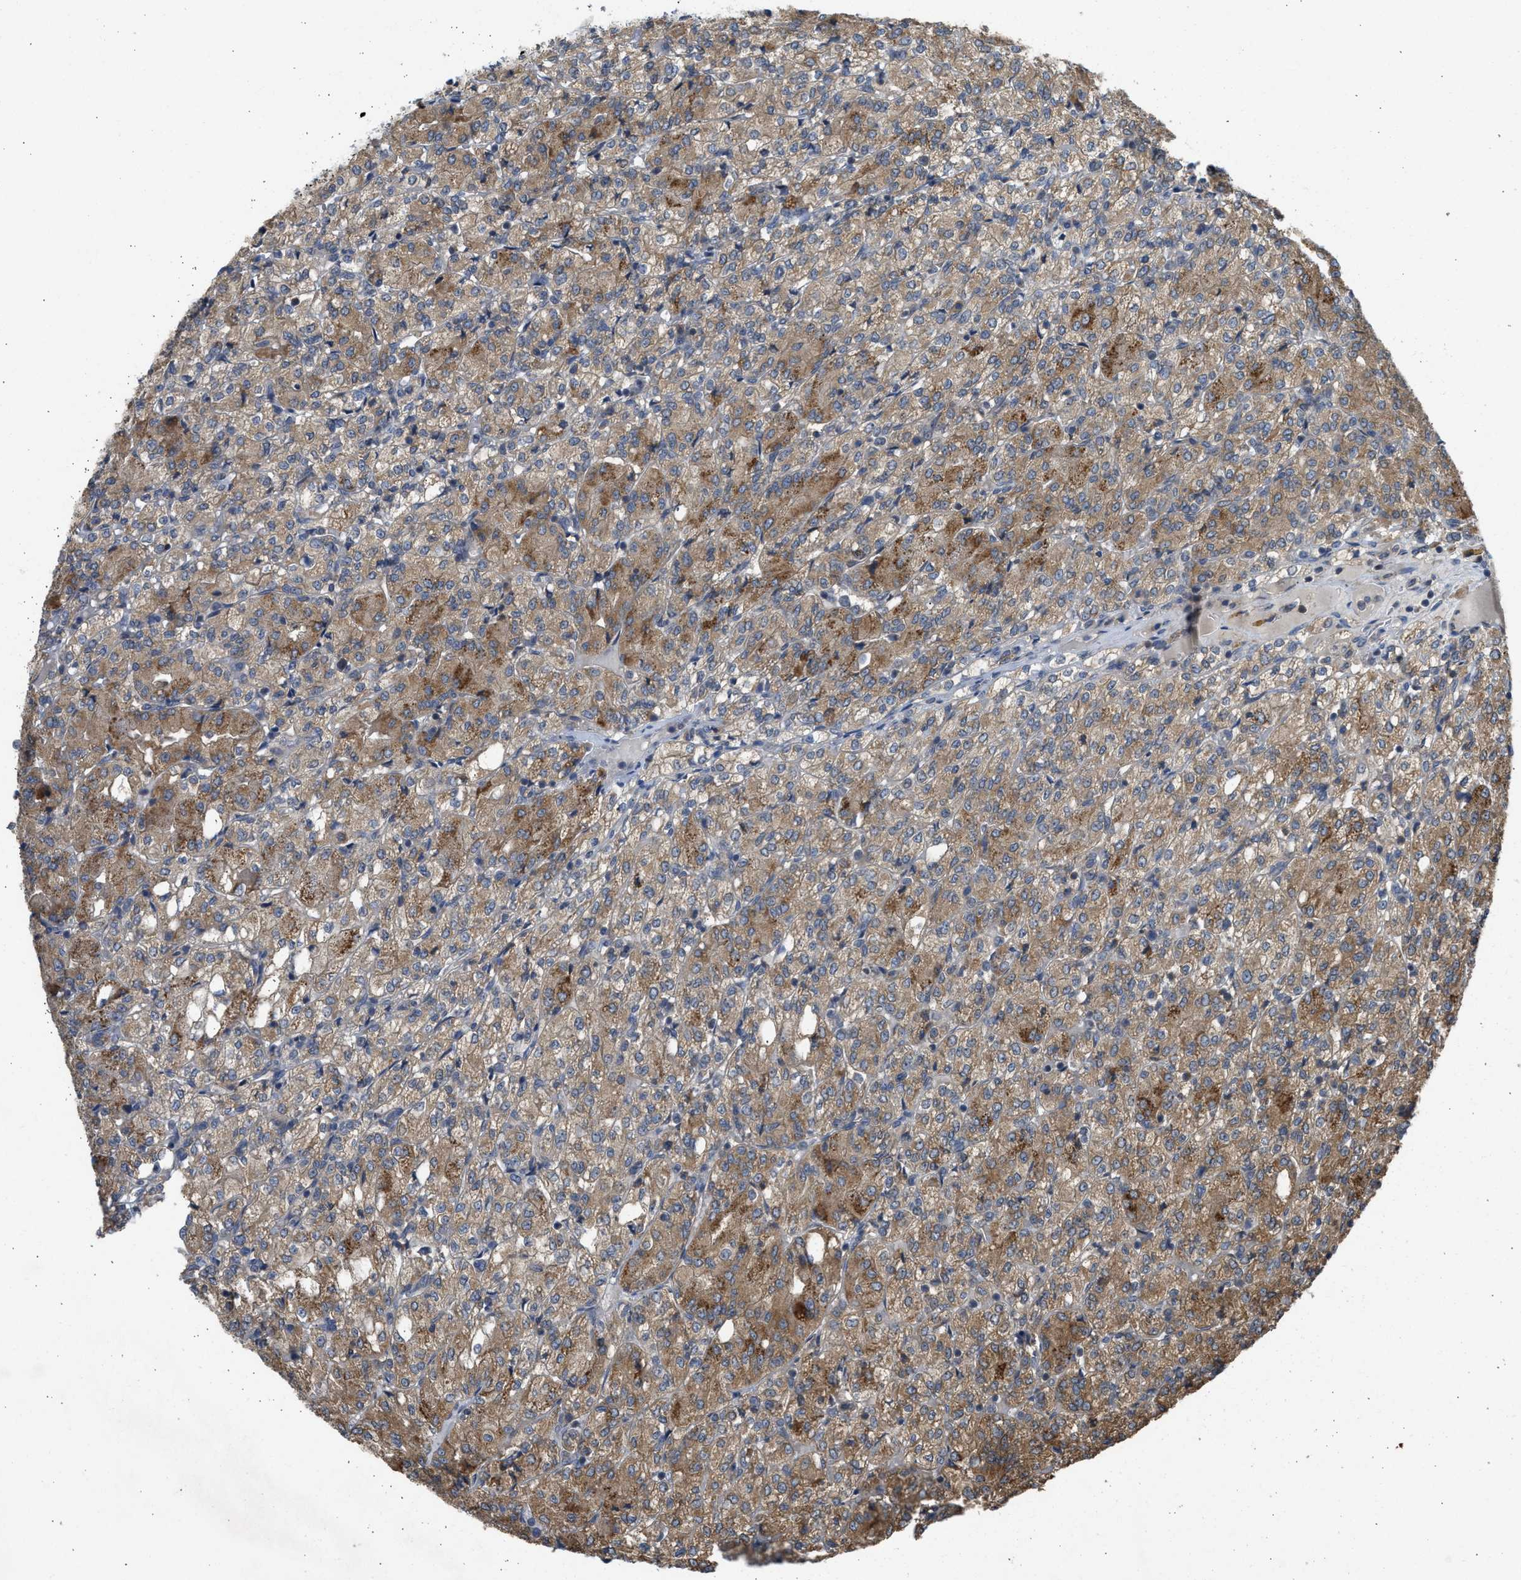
{"staining": {"intensity": "moderate", "quantity": "25%-75%", "location": "cytoplasmic/membranous"}, "tissue": "renal cancer", "cell_type": "Tumor cells", "image_type": "cancer", "snomed": [{"axis": "morphology", "description": "Adenocarcinoma, NOS"}, {"axis": "topography", "description": "Kidney"}], "caption": "High-magnification brightfield microscopy of renal adenocarcinoma stained with DAB (brown) and counterstained with hematoxylin (blue). tumor cells exhibit moderate cytoplasmic/membranous expression is seen in approximately25%-75% of cells.", "gene": "CYP1A1", "patient": {"sex": "male", "age": 77}}